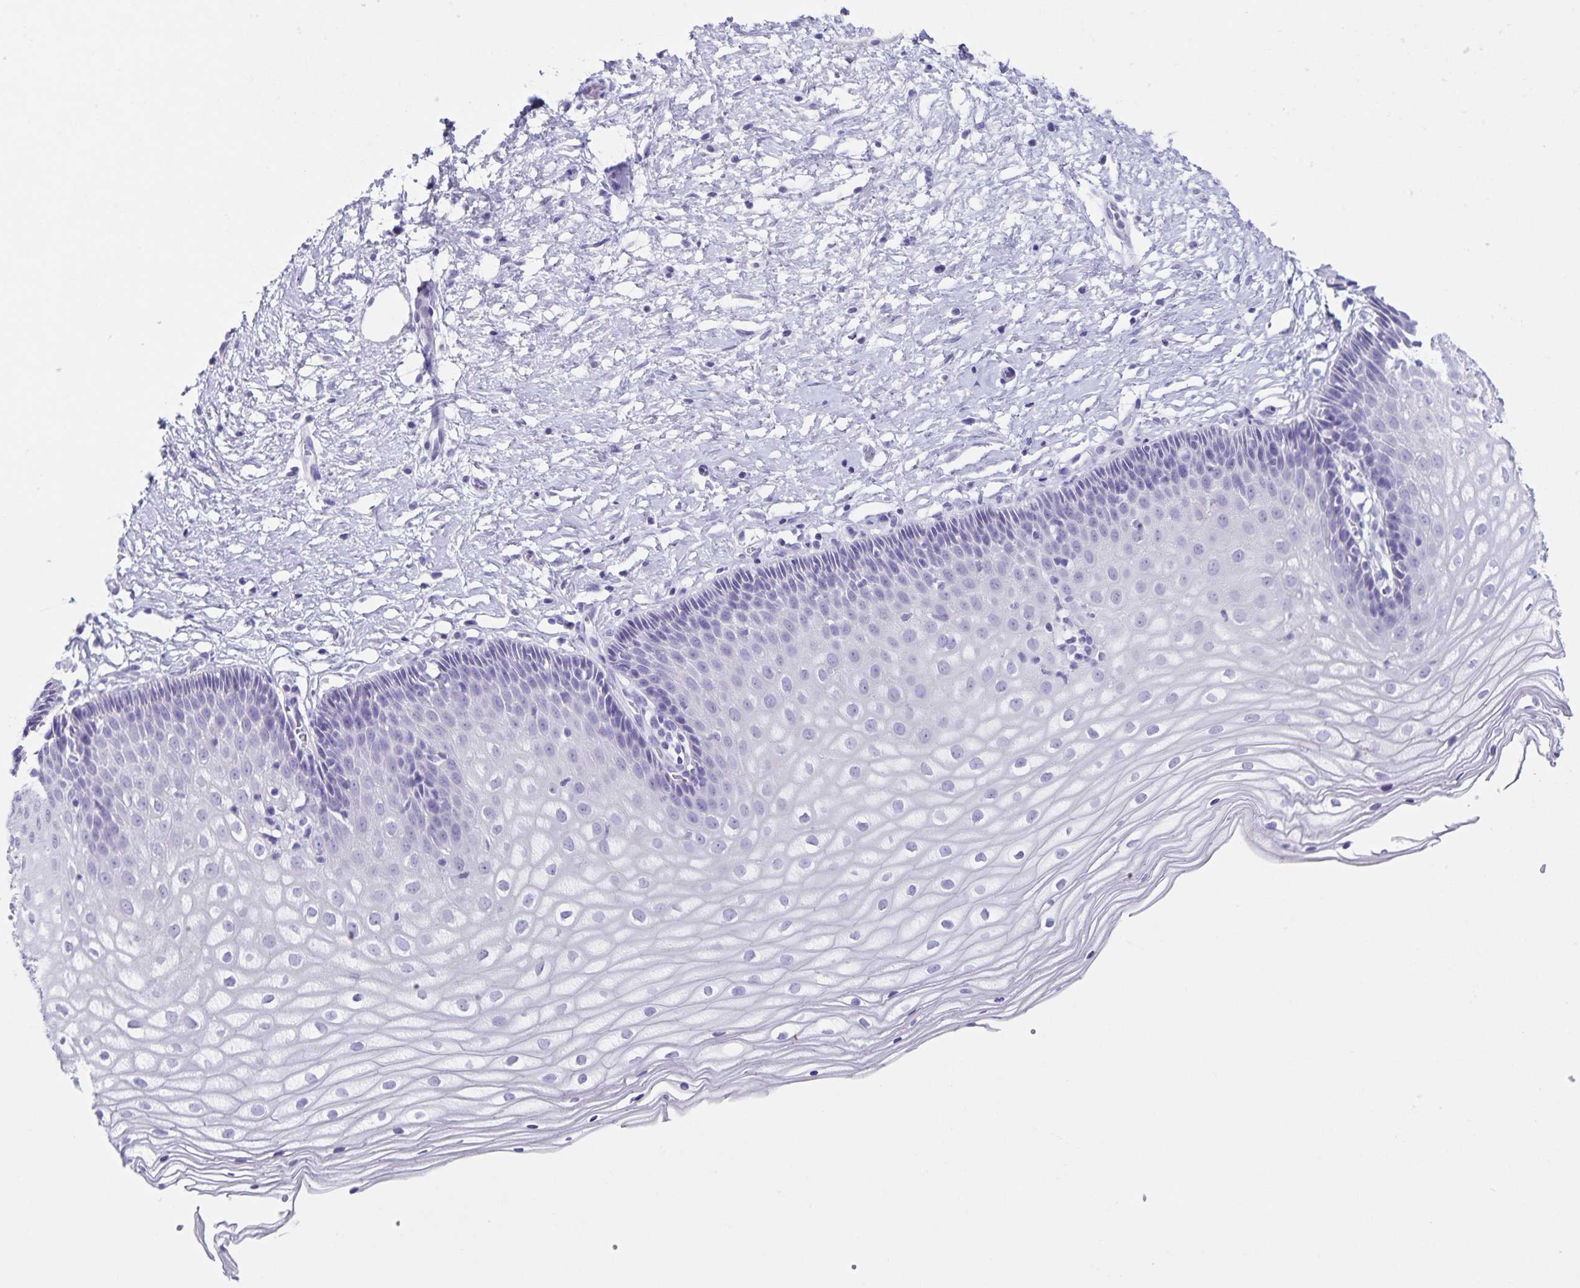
{"staining": {"intensity": "negative", "quantity": "none", "location": "none"}, "tissue": "cervix", "cell_type": "Glandular cells", "image_type": "normal", "snomed": [{"axis": "morphology", "description": "Normal tissue, NOS"}, {"axis": "topography", "description": "Cervix"}], "caption": "Immunohistochemistry micrograph of benign human cervix stained for a protein (brown), which demonstrates no expression in glandular cells. (Brightfield microscopy of DAB (3,3'-diaminobenzidine) immunohistochemistry (IHC) at high magnification).", "gene": "C11orf42", "patient": {"sex": "female", "age": 36}}